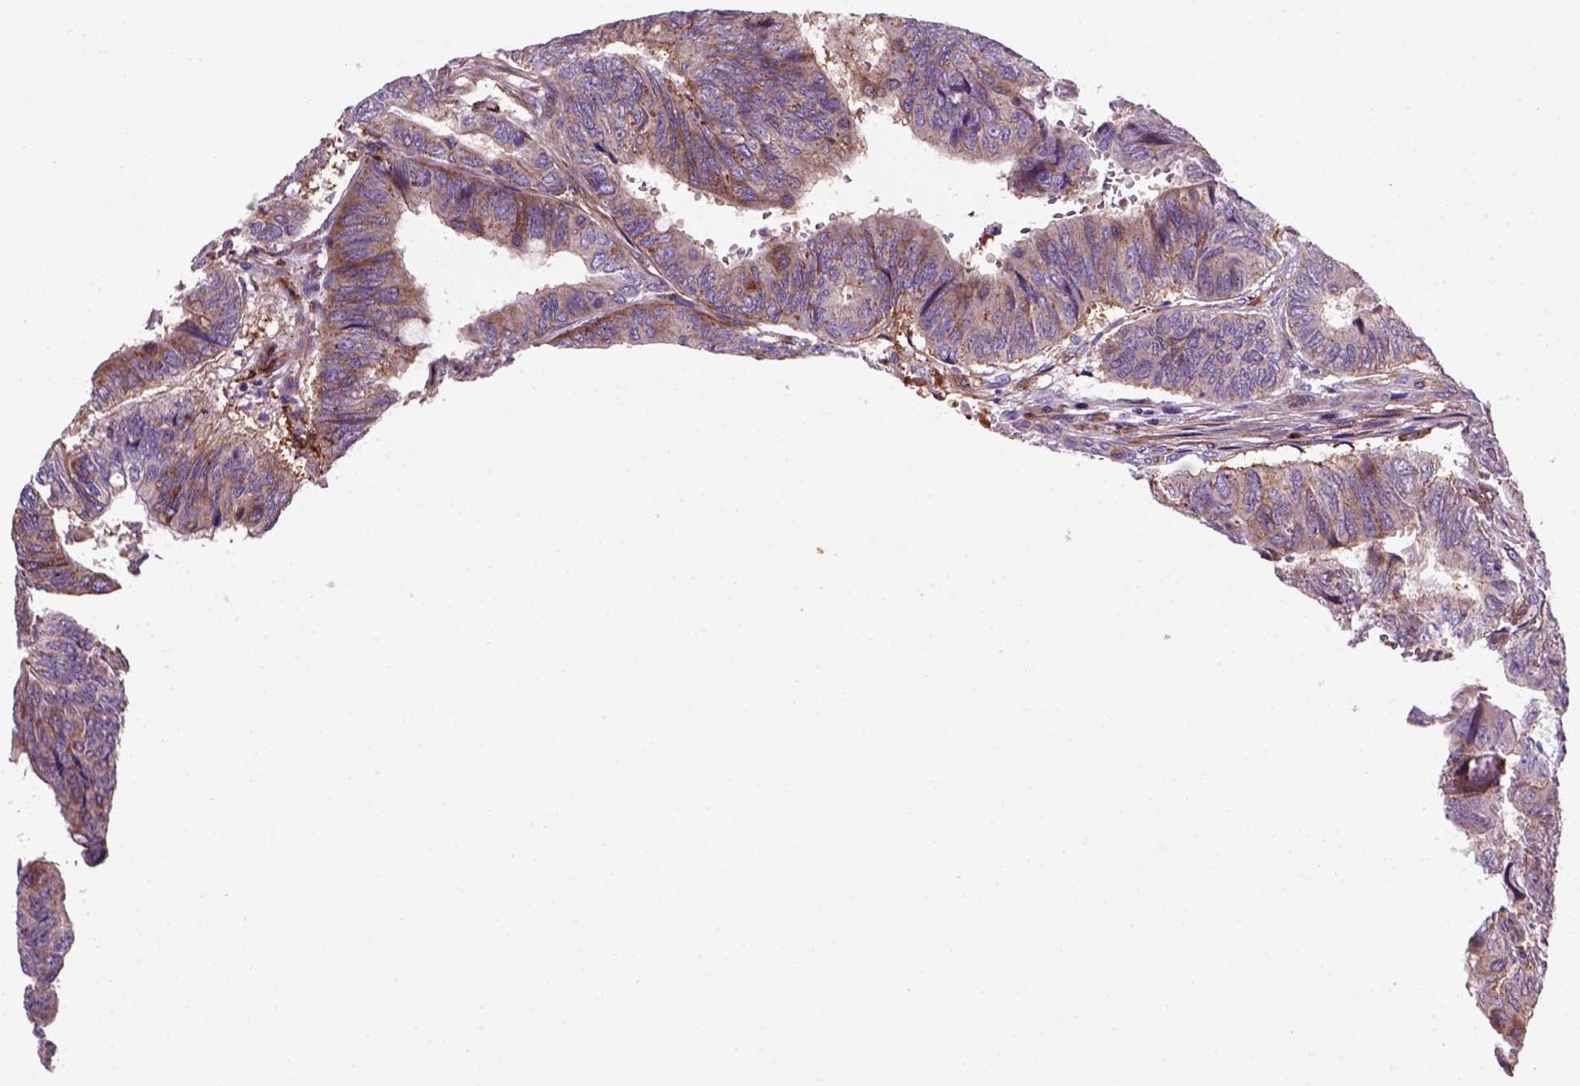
{"staining": {"intensity": "moderate", "quantity": "<25%", "location": "cytoplasmic/membranous"}, "tissue": "colorectal cancer", "cell_type": "Tumor cells", "image_type": "cancer", "snomed": [{"axis": "morphology", "description": "Normal tissue, NOS"}, {"axis": "morphology", "description": "Adenocarcinoma, NOS"}, {"axis": "topography", "description": "Rectum"}, {"axis": "topography", "description": "Peripheral nerve tissue"}], "caption": "This is an image of immunohistochemistry staining of colorectal cancer, which shows moderate positivity in the cytoplasmic/membranous of tumor cells.", "gene": "MARCKS", "patient": {"sex": "male", "age": 92}}